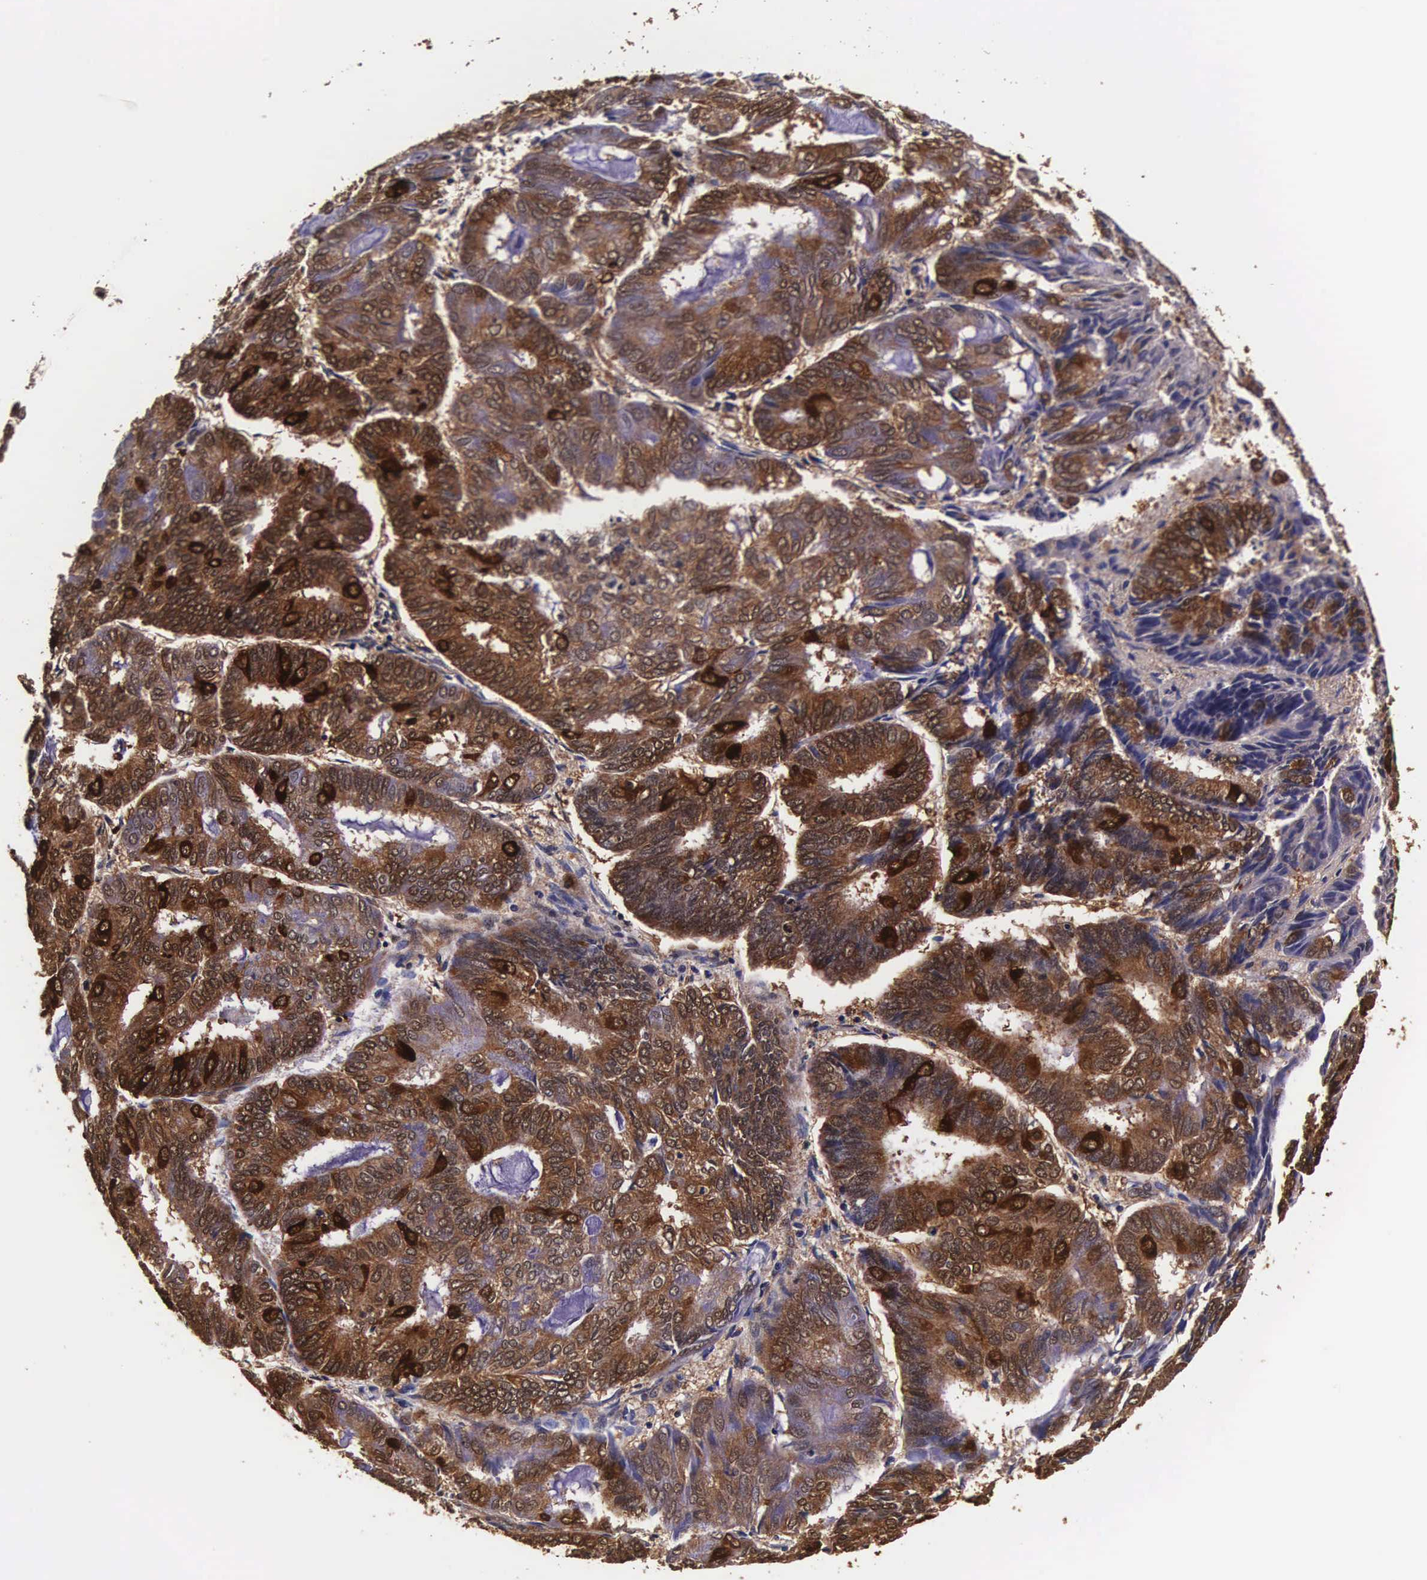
{"staining": {"intensity": "strong", "quantity": "25%-75%", "location": "cytoplasmic/membranous,nuclear"}, "tissue": "endometrial cancer", "cell_type": "Tumor cells", "image_type": "cancer", "snomed": [{"axis": "morphology", "description": "Adenocarcinoma, NOS"}, {"axis": "topography", "description": "Endometrium"}], "caption": "Strong cytoplasmic/membranous and nuclear positivity is present in about 25%-75% of tumor cells in endometrial cancer (adenocarcinoma).", "gene": "TECPR2", "patient": {"sex": "female", "age": 59}}